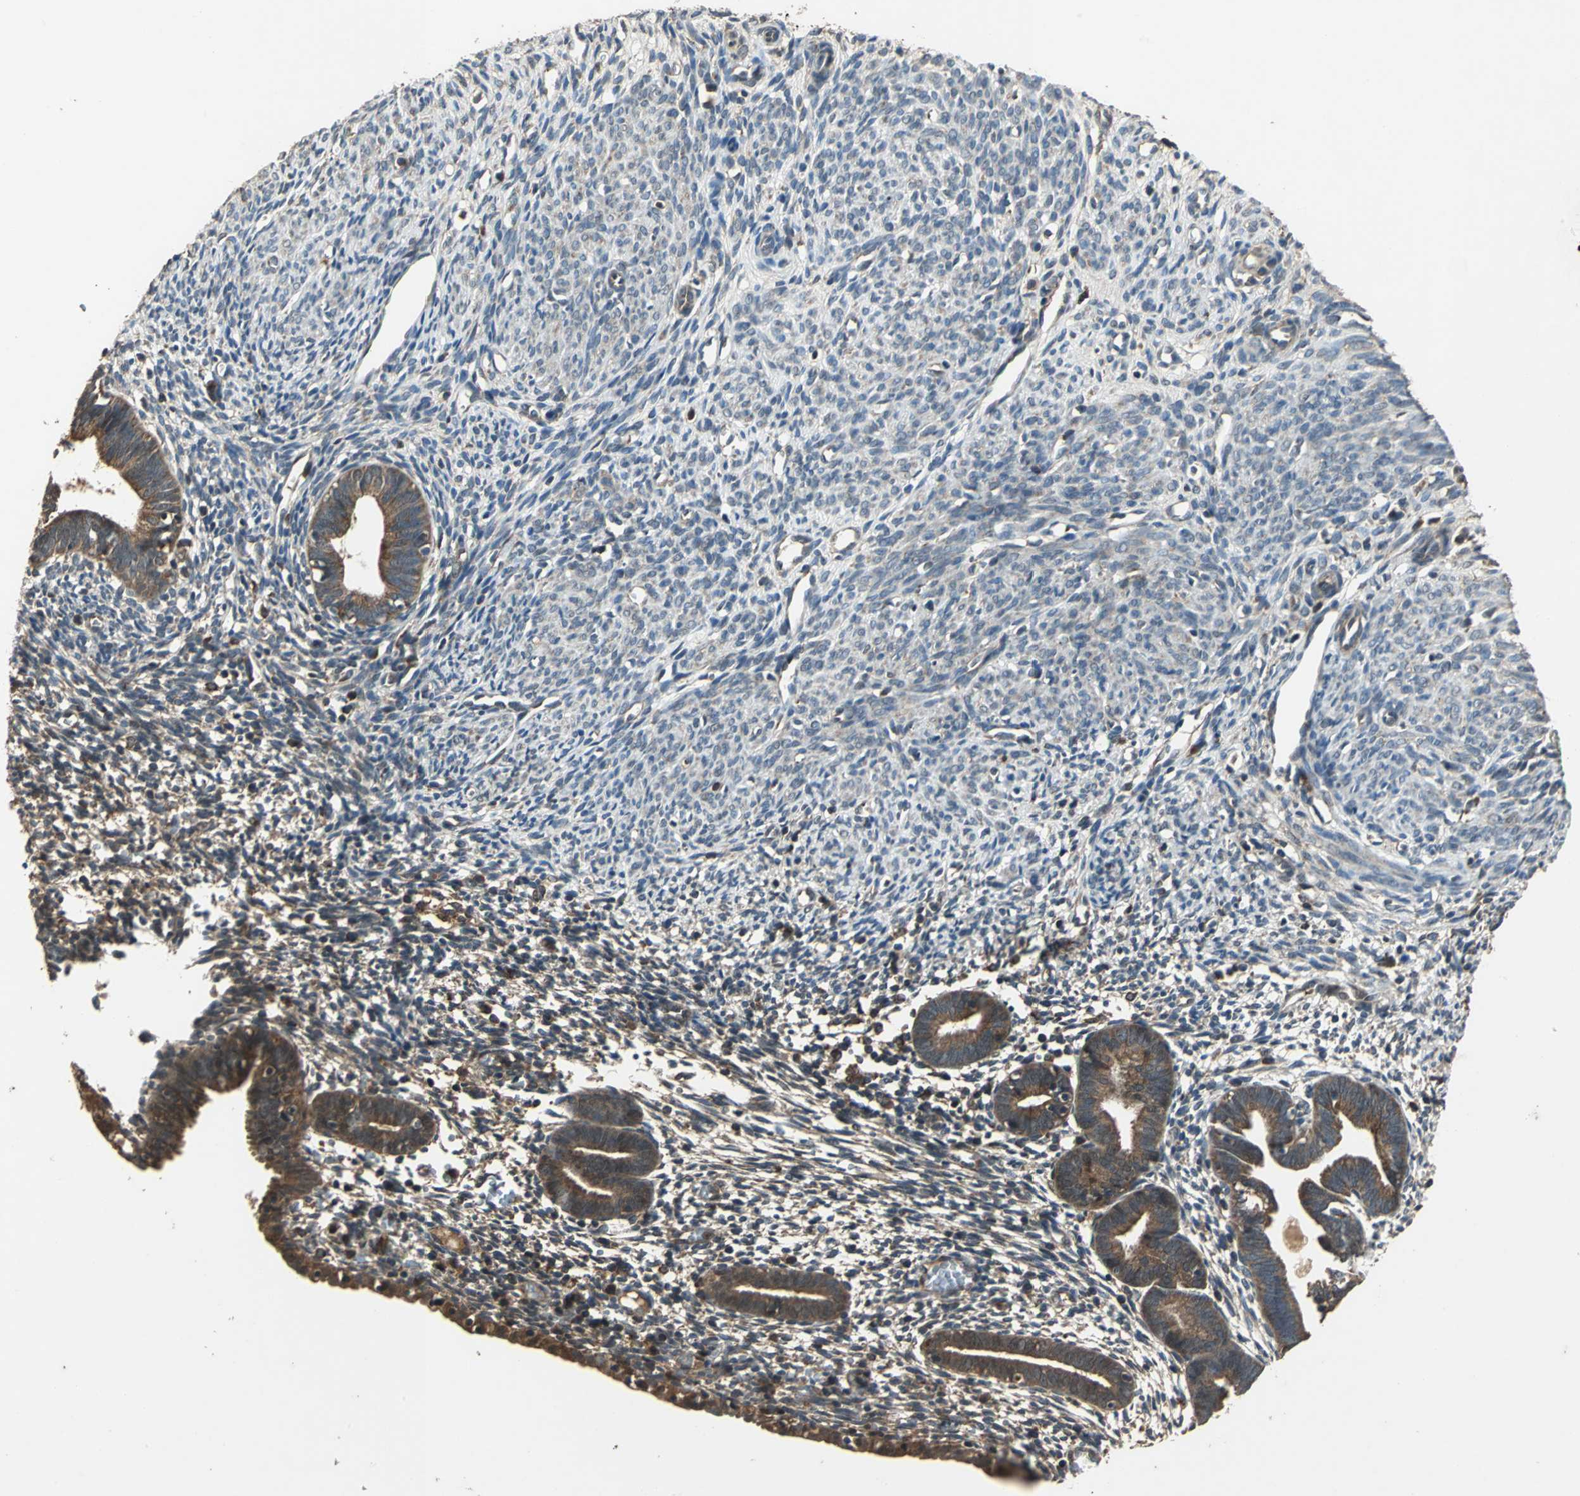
{"staining": {"intensity": "moderate", "quantity": "25%-75%", "location": "cytoplasmic/membranous"}, "tissue": "endometrium", "cell_type": "Cells in endometrial stroma", "image_type": "normal", "snomed": [{"axis": "morphology", "description": "Normal tissue, NOS"}, {"axis": "morphology", "description": "Atrophy, NOS"}, {"axis": "topography", "description": "Uterus"}, {"axis": "topography", "description": "Endometrium"}], "caption": "Human endometrium stained with a protein marker exhibits moderate staining in cells in endometrial stroma.", "gene": "ZNF608", "patient": {"sex": "female", "age": 68}}